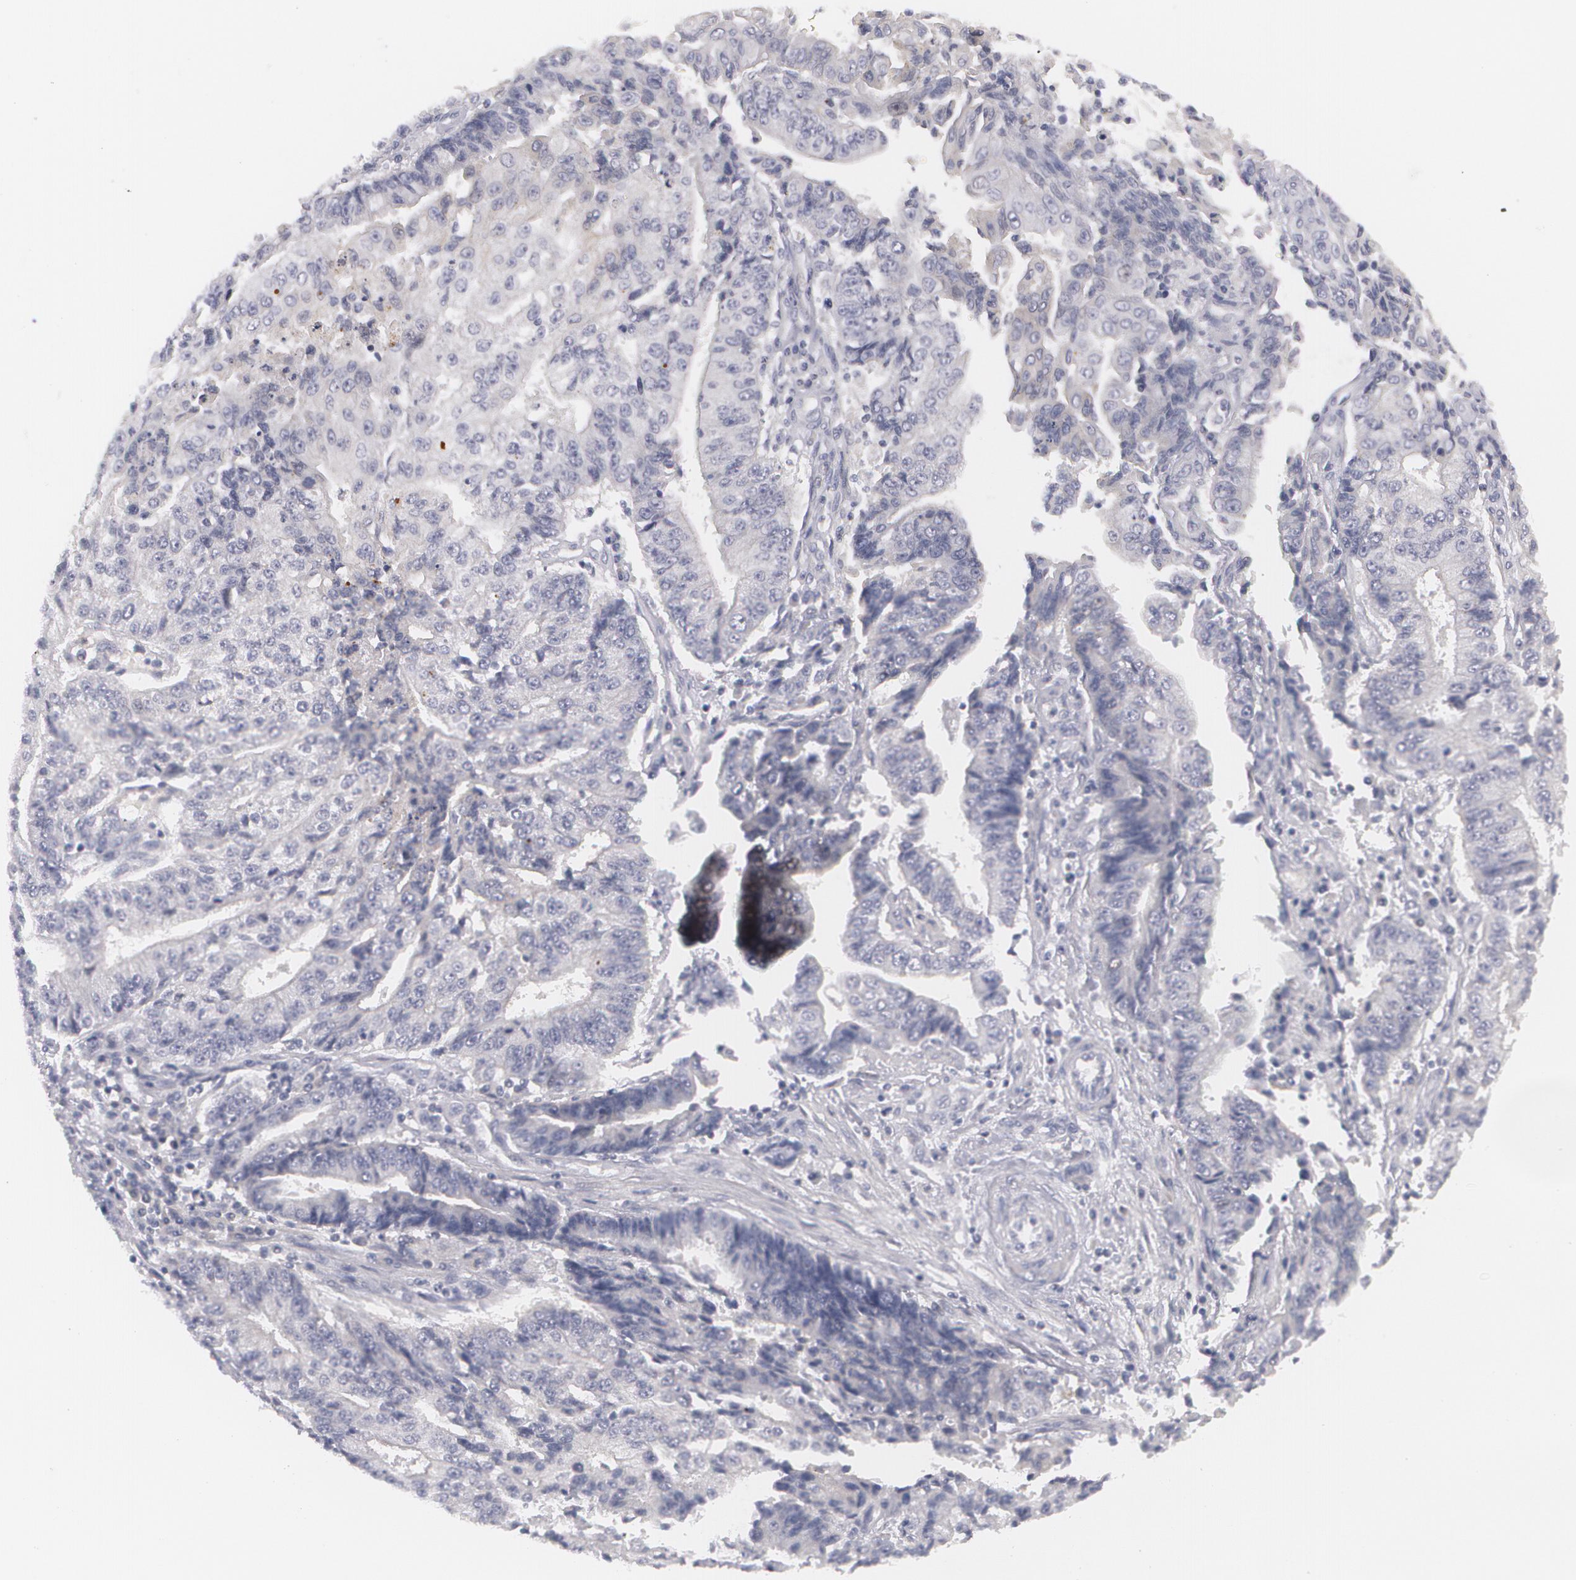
{"staining": {"intensity": "negative", "quantity": "none", "location": "none"}, "tissue": "endometrial cancer", "cell_type": "Tumor cells", "image_type": "cancer", "snomed": [{"axis": "morphology", "description": "Adenocarcinoma, NOS"}, {"axis": "topography", "description": "Endometrium"}], "caption": "IHC of human endometrial cancer demonstrates no staining in tumor cells.", "gene": "FAM181A", "patient": {"sex": "female", "age": 75}}